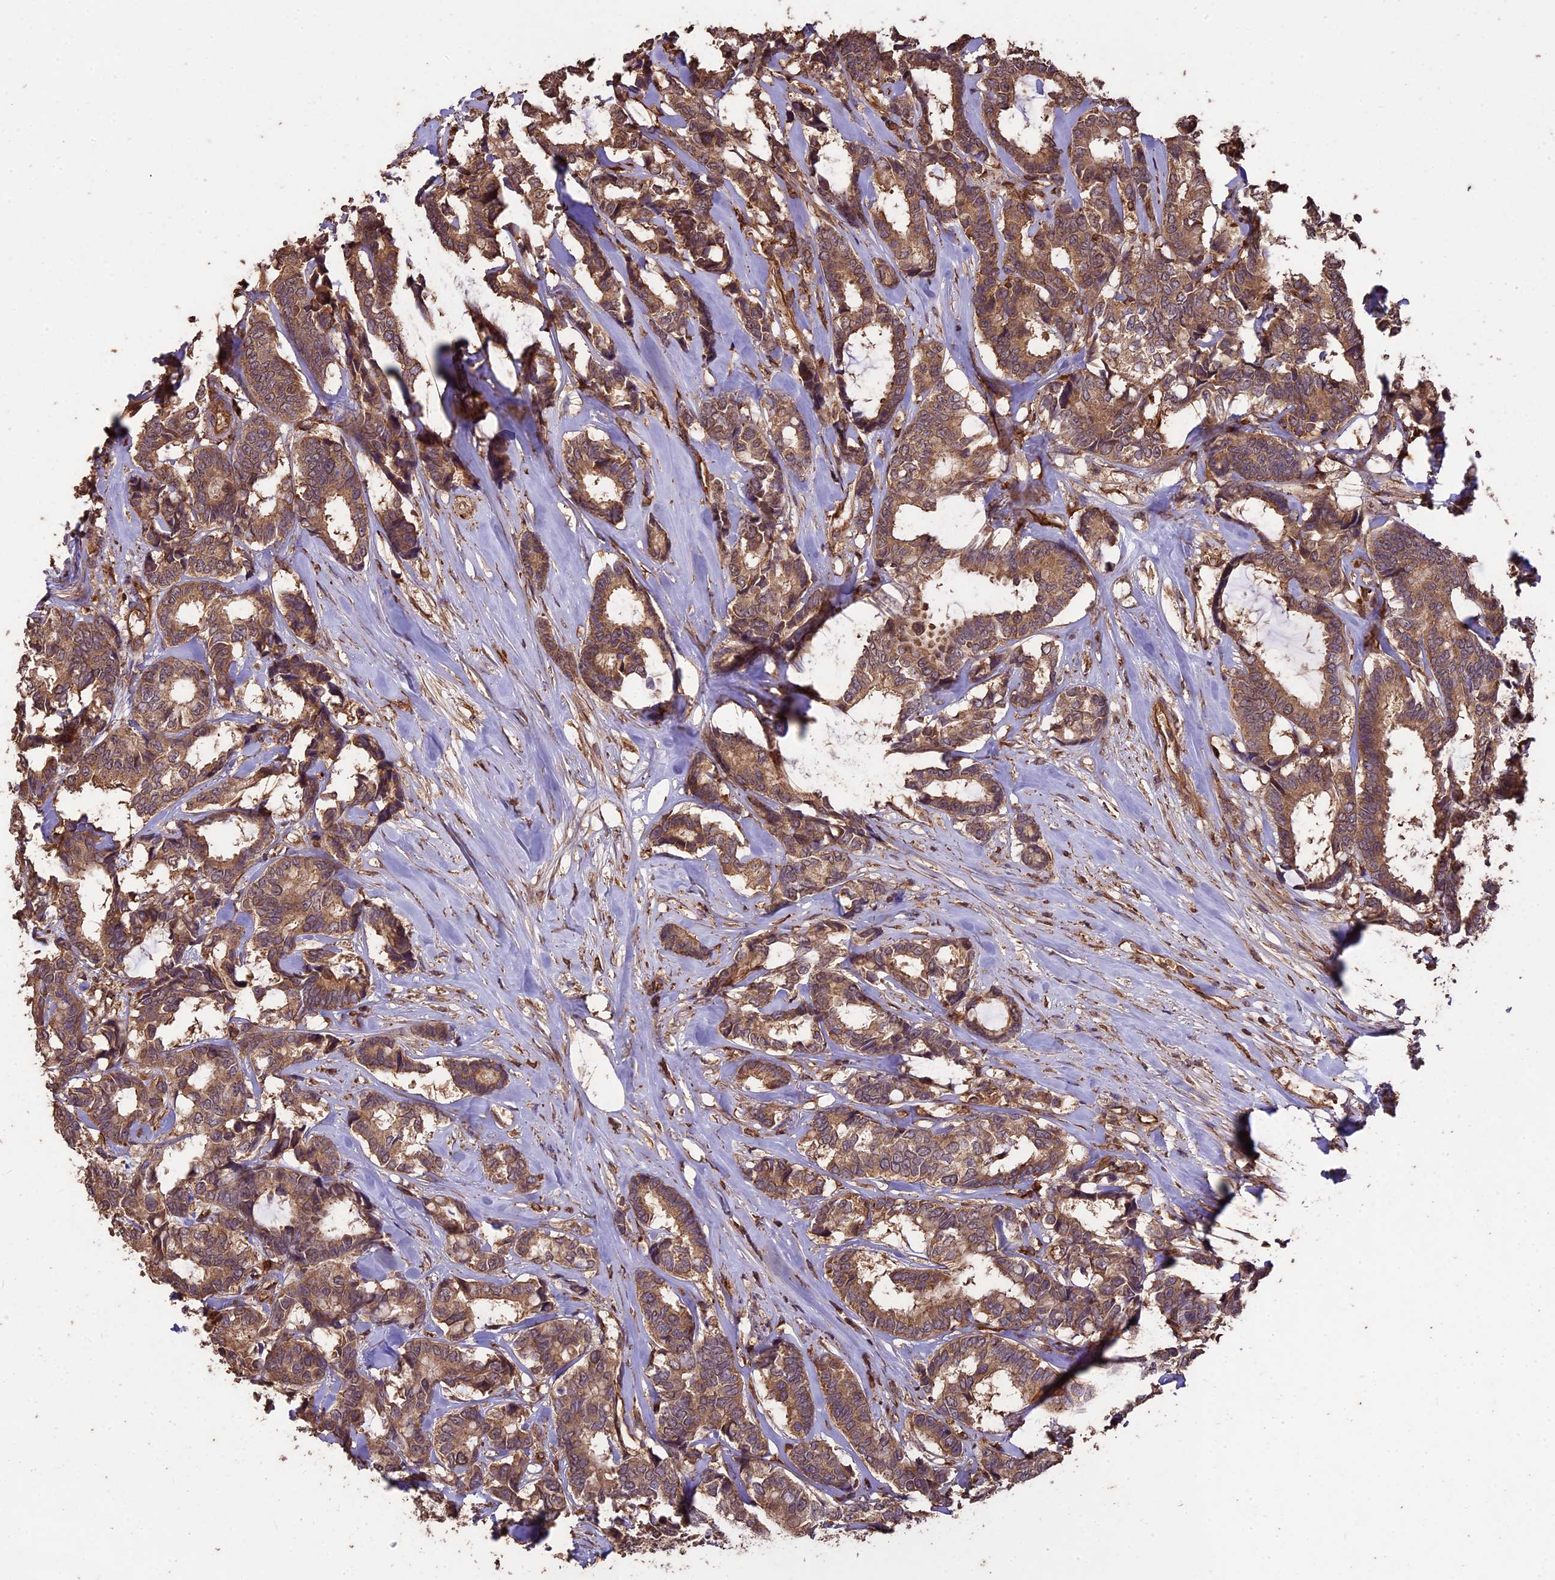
{"staining": {"intensity": "moderate", "quantity": ">75%", "location": "cytoplasmic/membranous"}, "tissue": "breast cancer", "cell_type": "Tumor cells", "image_type": "cancer", "snomed": [{"axis": "morphology", "description": "Duct carcinoma"}, {"axis": "topography", "description": "Breast"}], "caption": "Human breast cancer stained with a protein marker reveals moderate staining in tumor cells.", "gene": "TTLL10", "patient": {"sex": "female", "age": 87}}